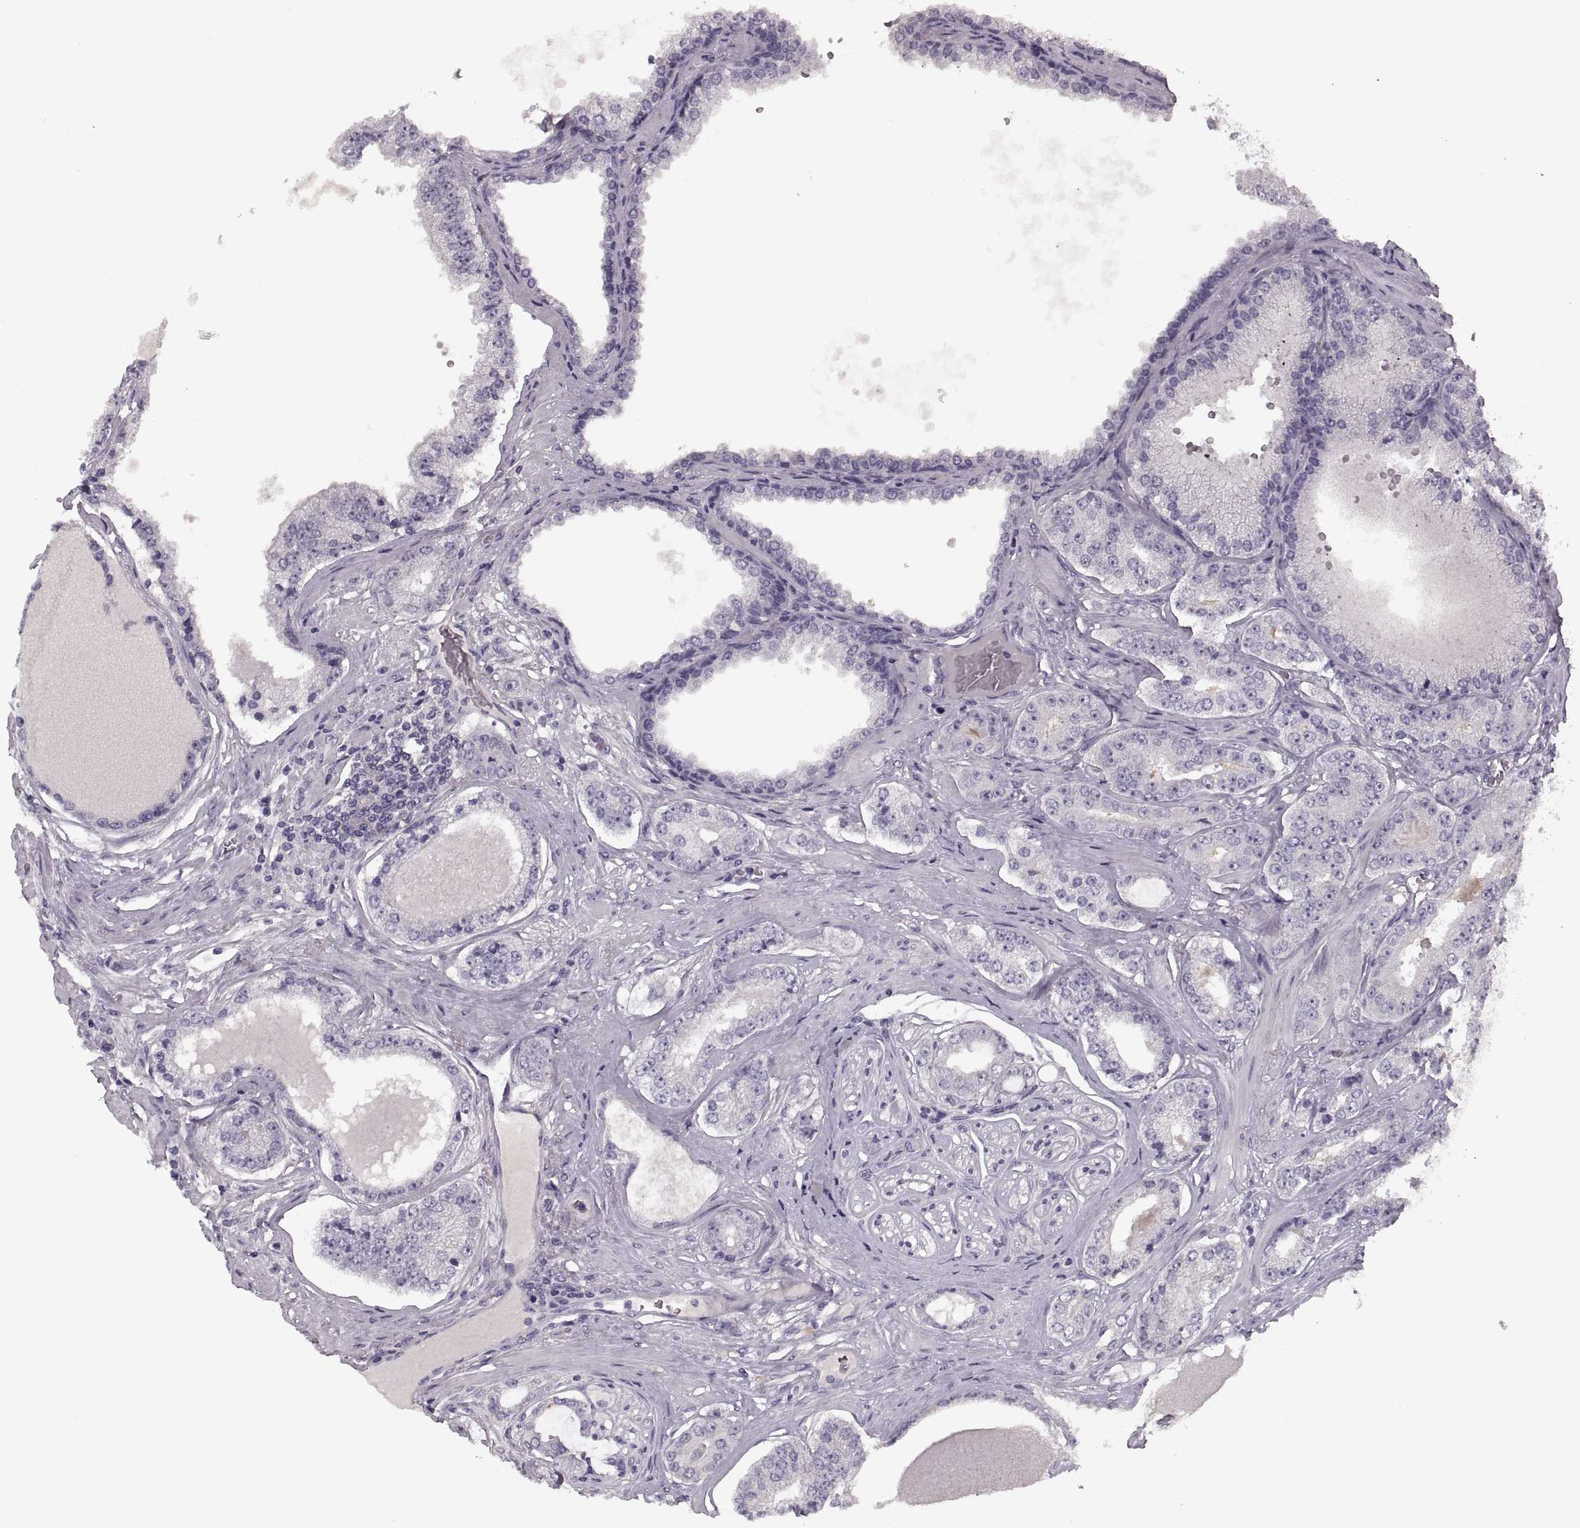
{"staining": {"intensity": "negative", "quantity": "none", "location": "none"}, "tissue": "prostate cancer", "cell_type": "Tumor cells", "image_type": "cancer", "snomed": [{"axis": "morphology", "description": "Adenocarcinoma, NOS"}, {"axis": "topography", "description": "Prostate"}], "caption": "The histopathology image demonstrates no staining of tumor cells in prostate cancer (adenocarcinoma).", "gene": "CACNA1F", "patient": {"sex": "male", "age": 64}}